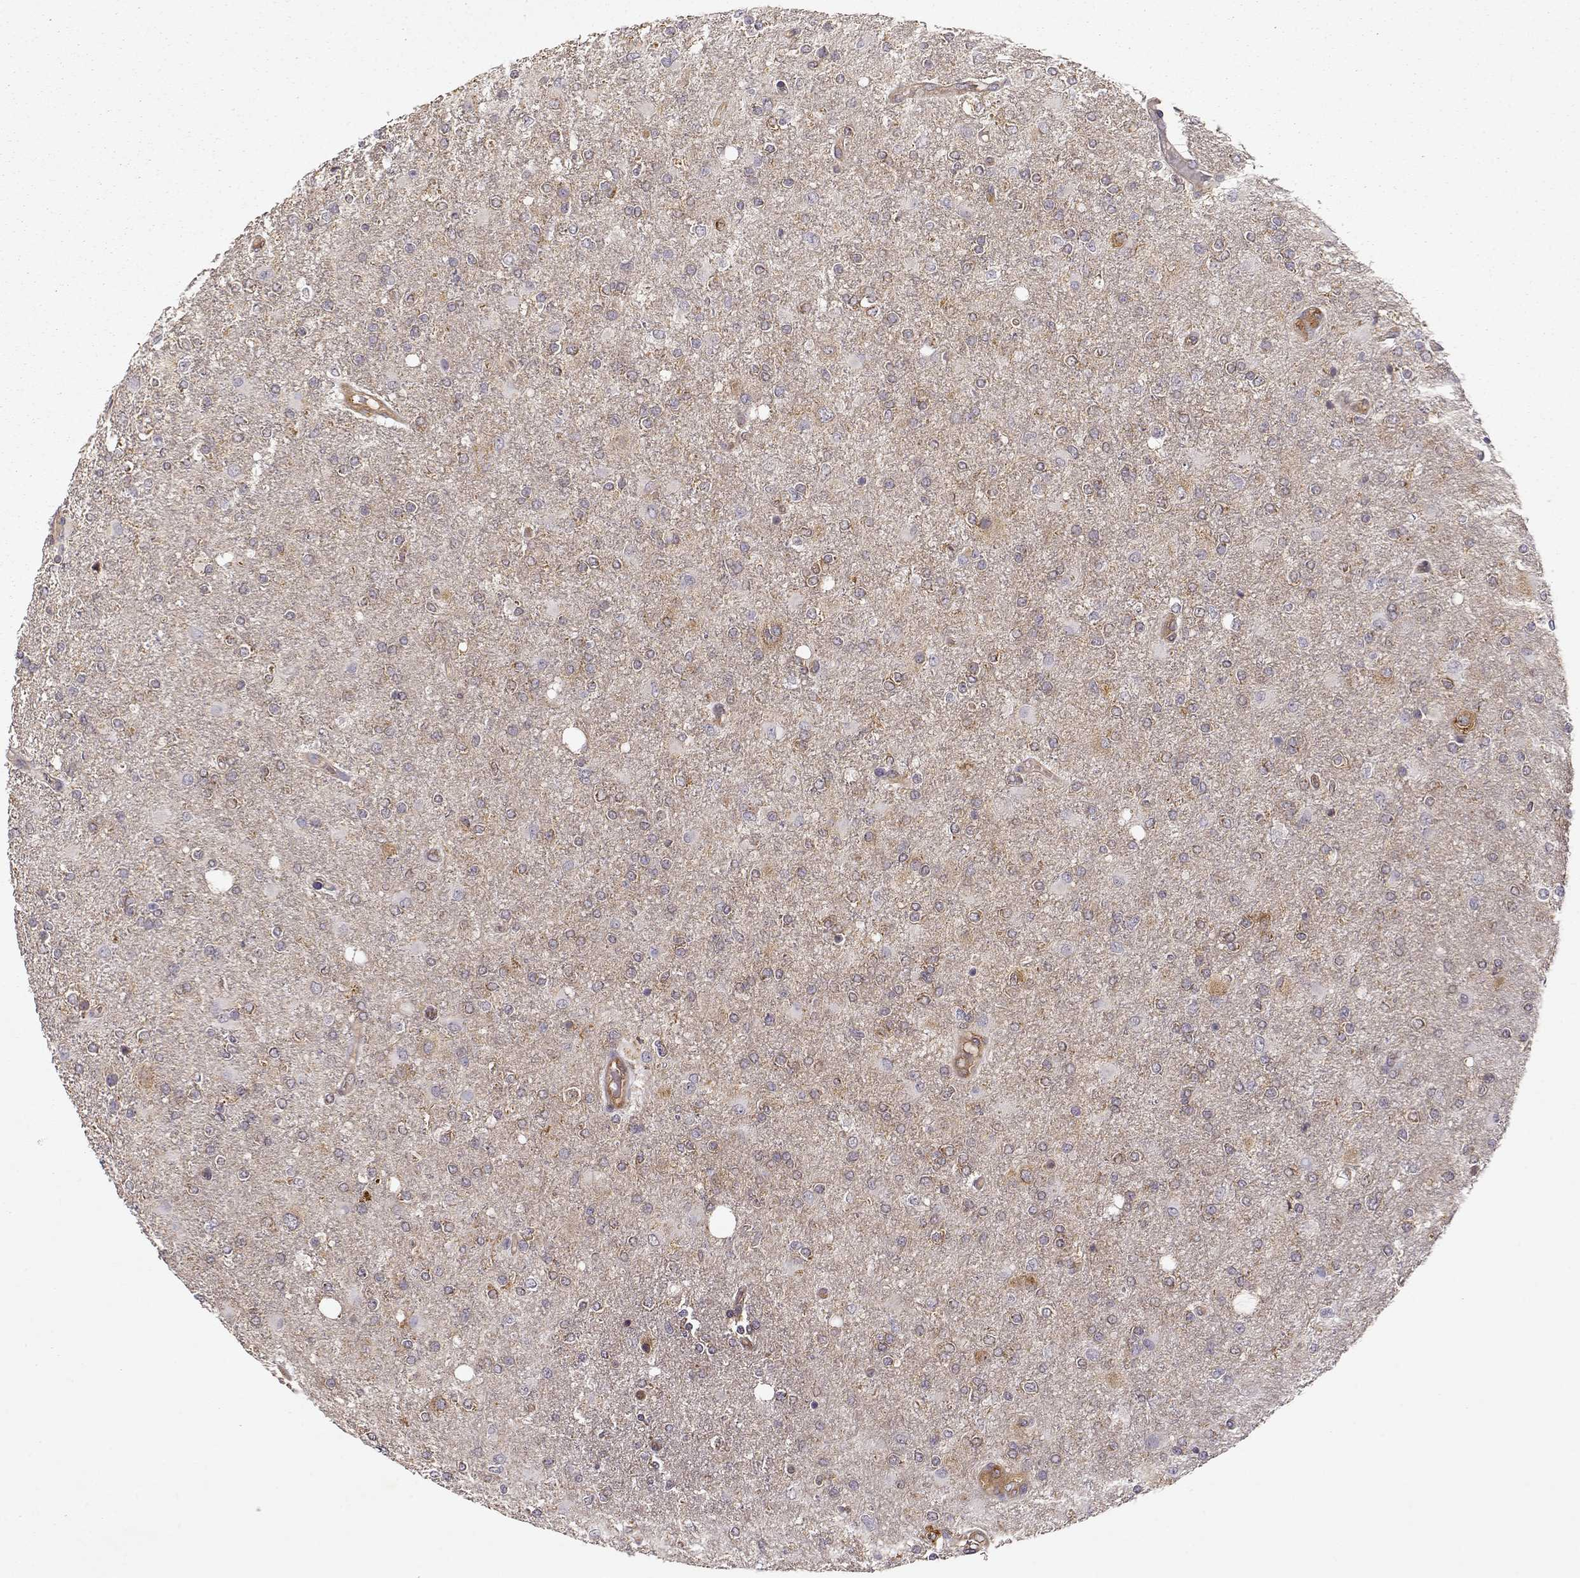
{"staining": {"intensity": "moderate", "quantity": "25%-75%", "location": "cytoplasmic/membranous"}, "tissue": "glioma", "cell_type": "Tumor cells", "image_type": "cancer", "snomed": [{"axis": "morphology", "description": "Glioma, malignant, High grade"}, {"axis": "topography", "description": "Cerebral cortex"}], "caption": "The micrograph reveals staining of glioma, revealing moderate cytoplasmic/membranous protein expression (brown color) within tumor cells.", "gene": "ARHGEF2", "patient": {"sex": "male", "age": 70}}